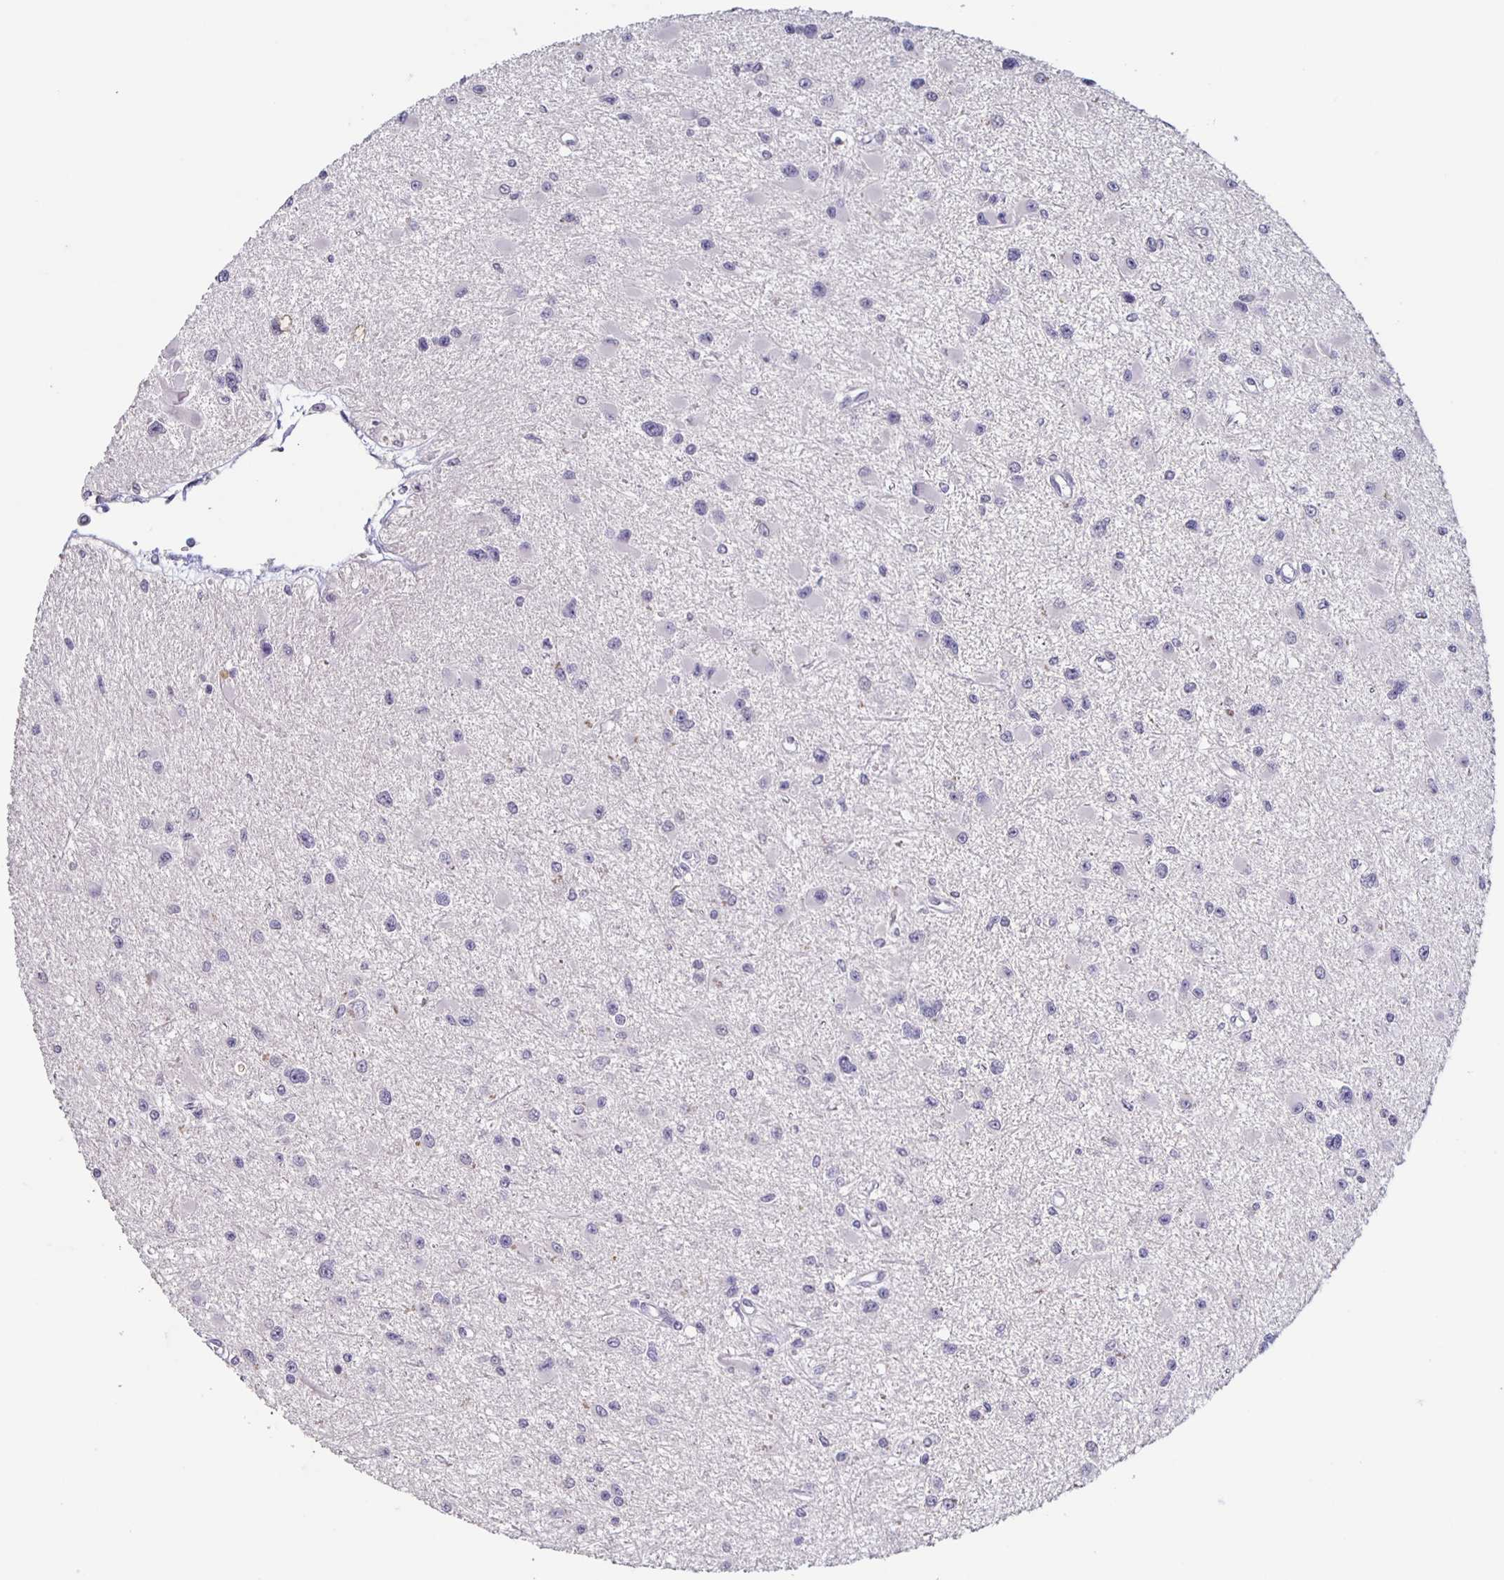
{"staining": {"intensity": "negative", "quantity": "none", "location": "none"}, "tissue": "glioma", "cell_type": "Tumor cells", "image_type": "cancer", "snomed": [{"axis": "morphology", "description": "Glioma, malignant, High grade"}, {"axis": "topography", "description": "Brain"}], "caption": "Immunohistochemistry micrograph of human malignant high-grade glioma stained for a protein (brown), which demonstrates no expression in tumor cells.", "gene": "INSL5", "patient": {"sex": "male", "age": 54}}